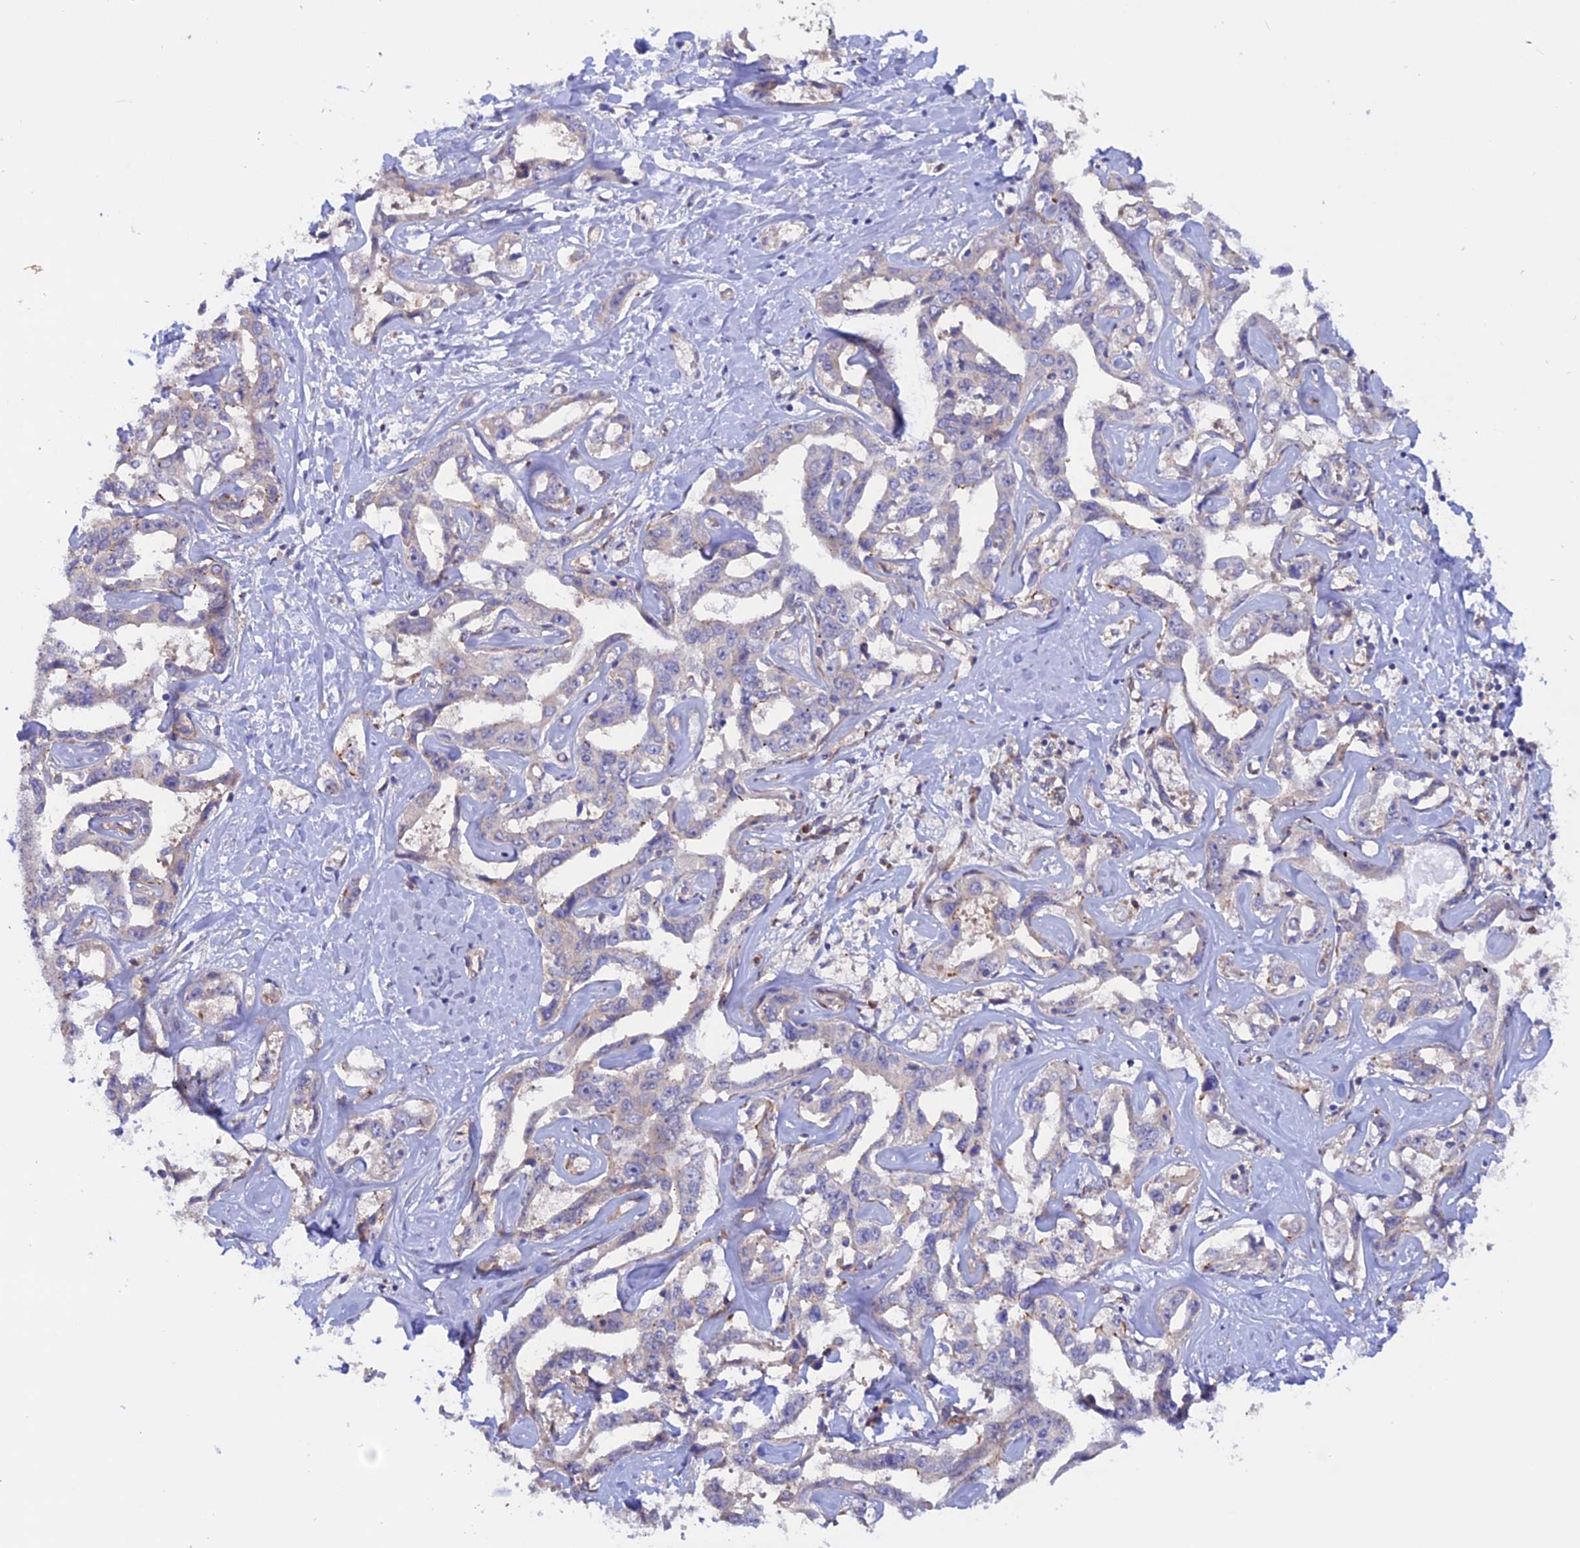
{"staining": {"intensity": "negative", "quantity": "none", "location": "none"}, "tissue": "liver cancer", "cell_type": "Tumor cells", "image_type": "cancer", "snomed": [{"axis": "morphology", "description": "Cholangiocarcinoma"}, {"axis": "topography", "description": "Liver"}], "caption": "IHC of human liver cancer displays no staining in tumor cells.", "gene": "HYCC1", "patient": {"sex": "male", "age": 59}}